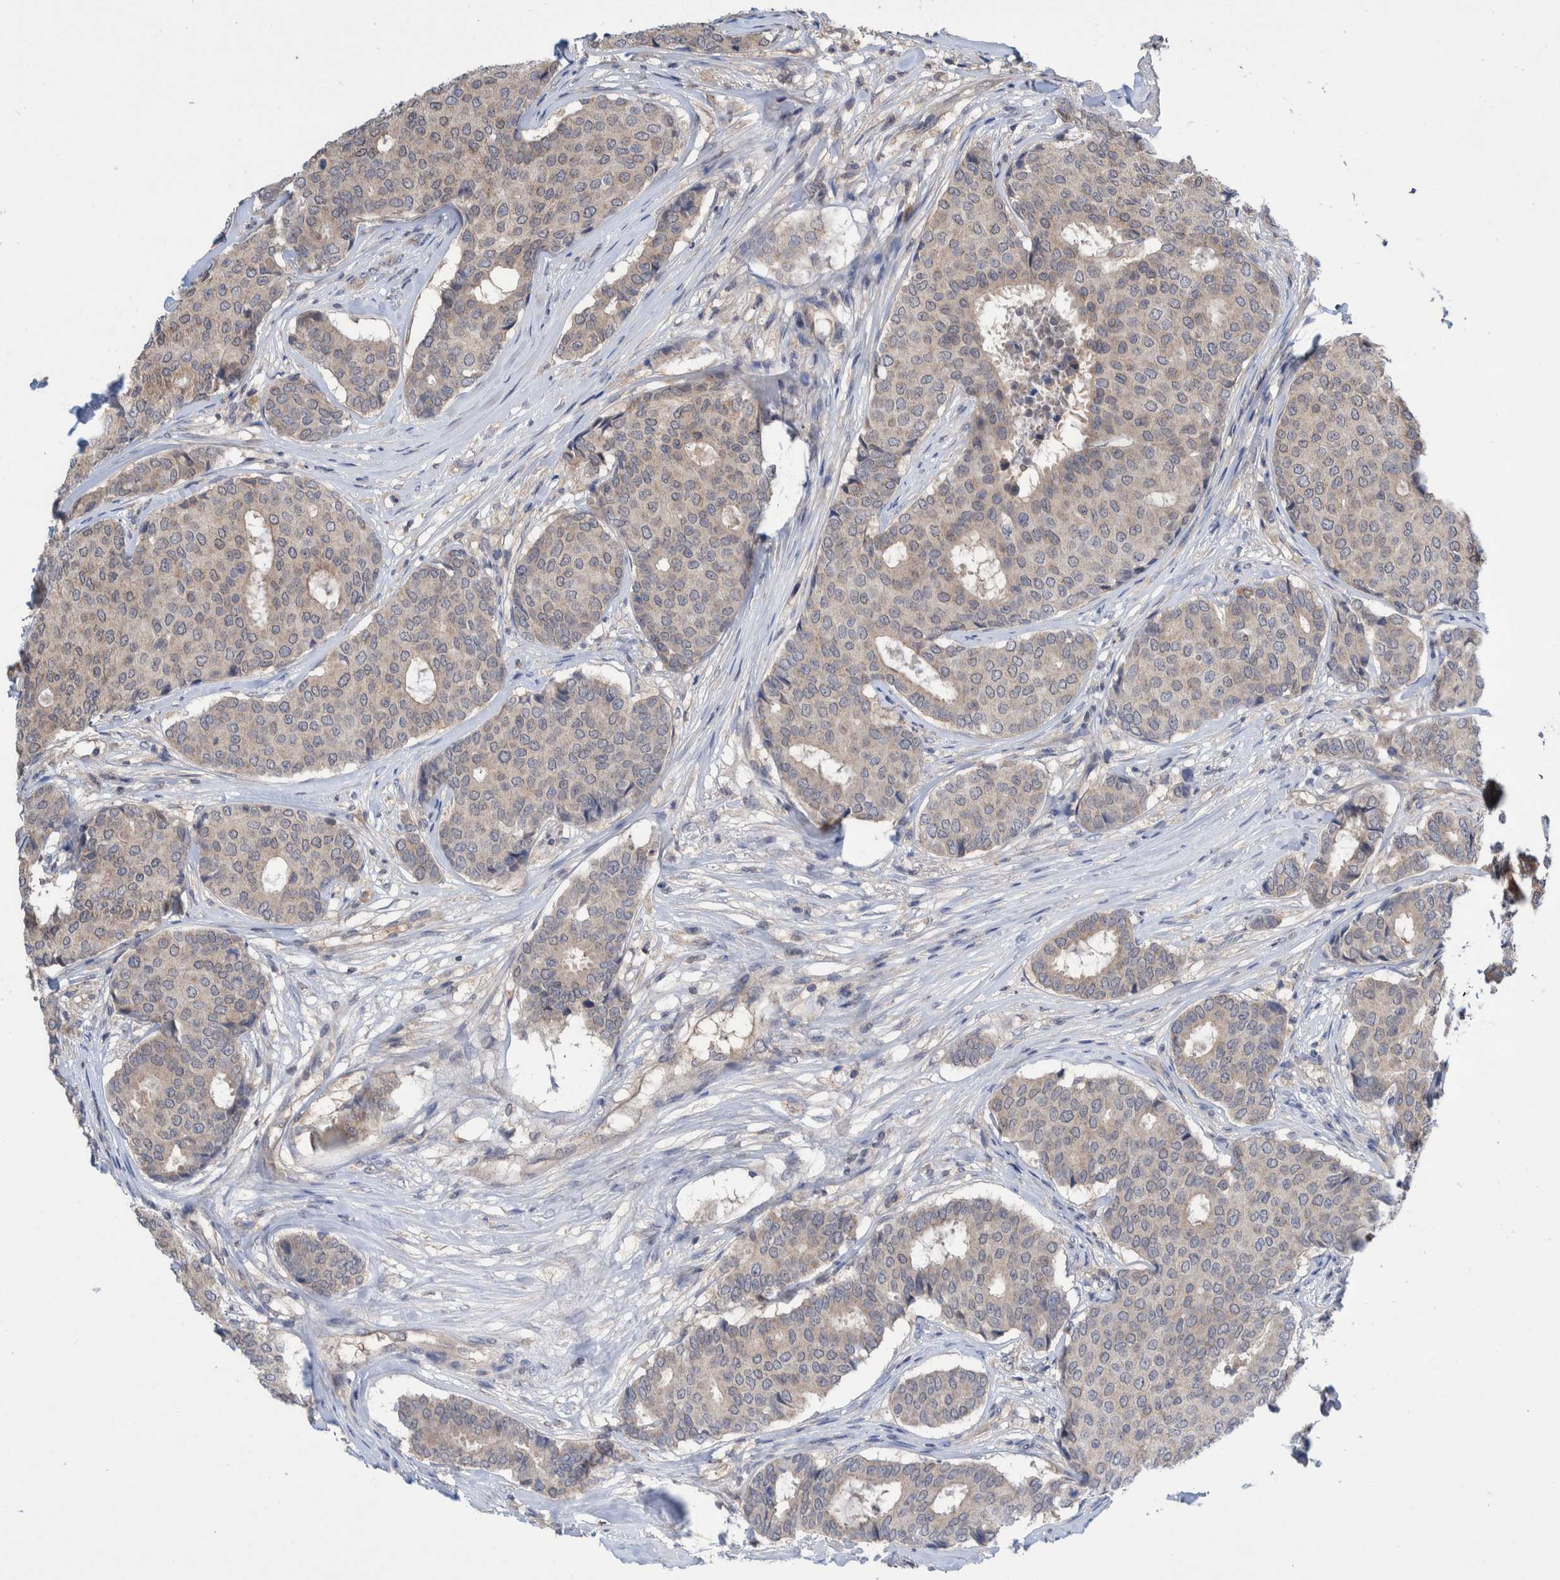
{"staining": {"intensity": "weak", "quantity": "<25%", "location": "cytoplasmic/membranous"}, "tissue": "breast cancer", "cell_type": "Tumor cells", "image_type": "cancer", "snomed": [{"axis": "morphology", "description": "Duct carcinoma"}, {"axis": "topography", "description": "Breast"}], "caption": "DAB (3,3'-diaminobenzidine) immunohistochemical staining of invasive ductal carcinoma (breast) exhibits no significant expression in tumor cells. The staining was performed using DAB to visualize the protein expression in brown, while the nuclei were stained in blue with hematoxylin (Magnification: 20x).", "gene": "PLPBP", "patient": {"sex": "female", "age": 75}}